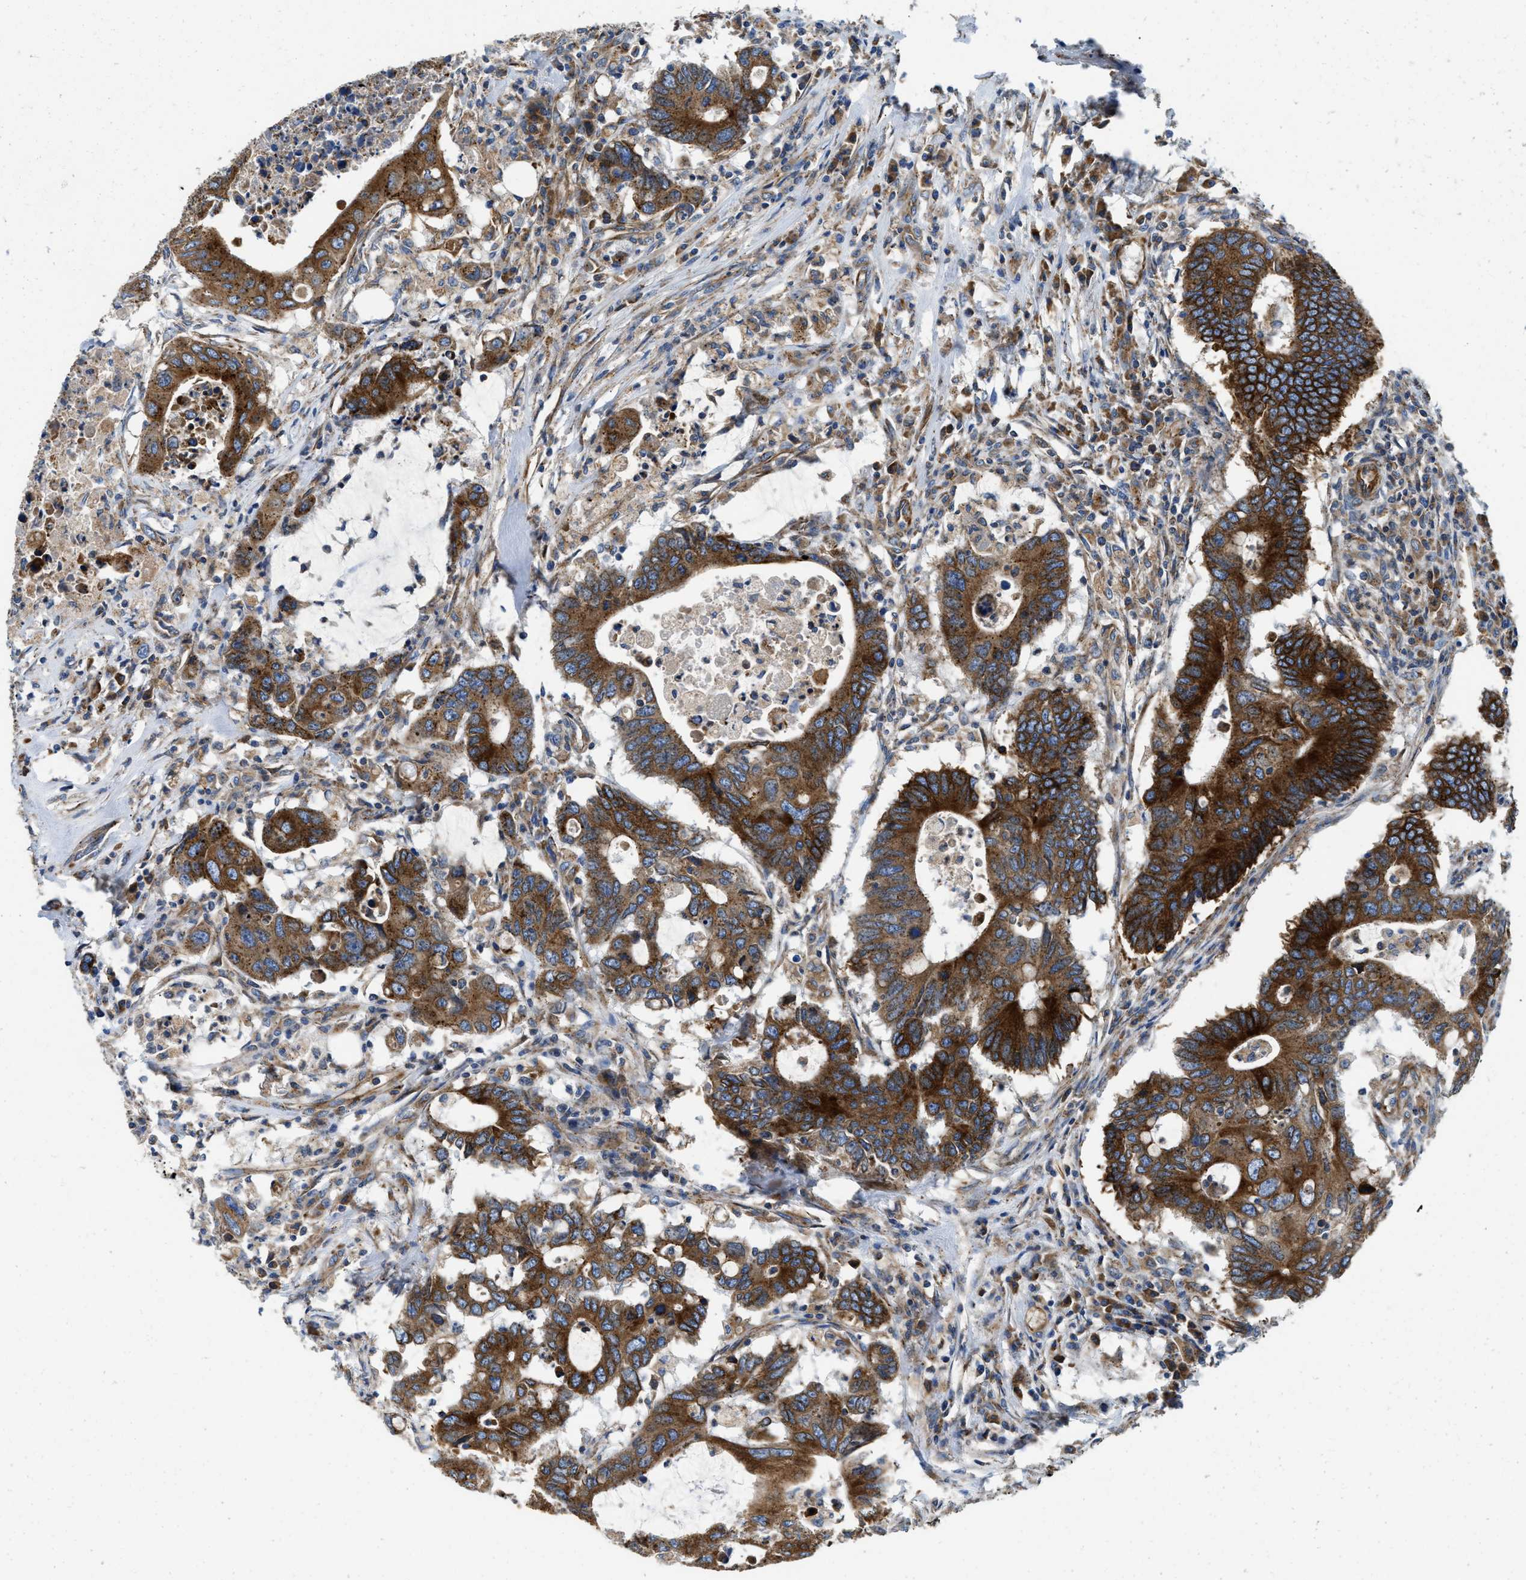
{"staining": {"intensity": "strong", "quantity": ">75%", "location": "cytoplasmic/membranous"}, "tissue": "colorectal cancer", "cell_type": "Tumor cells", "image_type": "cancer", "snomed": [{"axis": "morphology", "description": "Adenocarcinoma, NOS"}, {"axis": "topography", "description": "Colon"}], "caption": "Colorectal adenocarcinoma tissue reveals strong cytoplasmic/membranous staining in about >75% of tumor cells, visualized by immunohistochemistry.", "gene": "HSD17B12", "patient": {"sex": "male", "age": 71}}